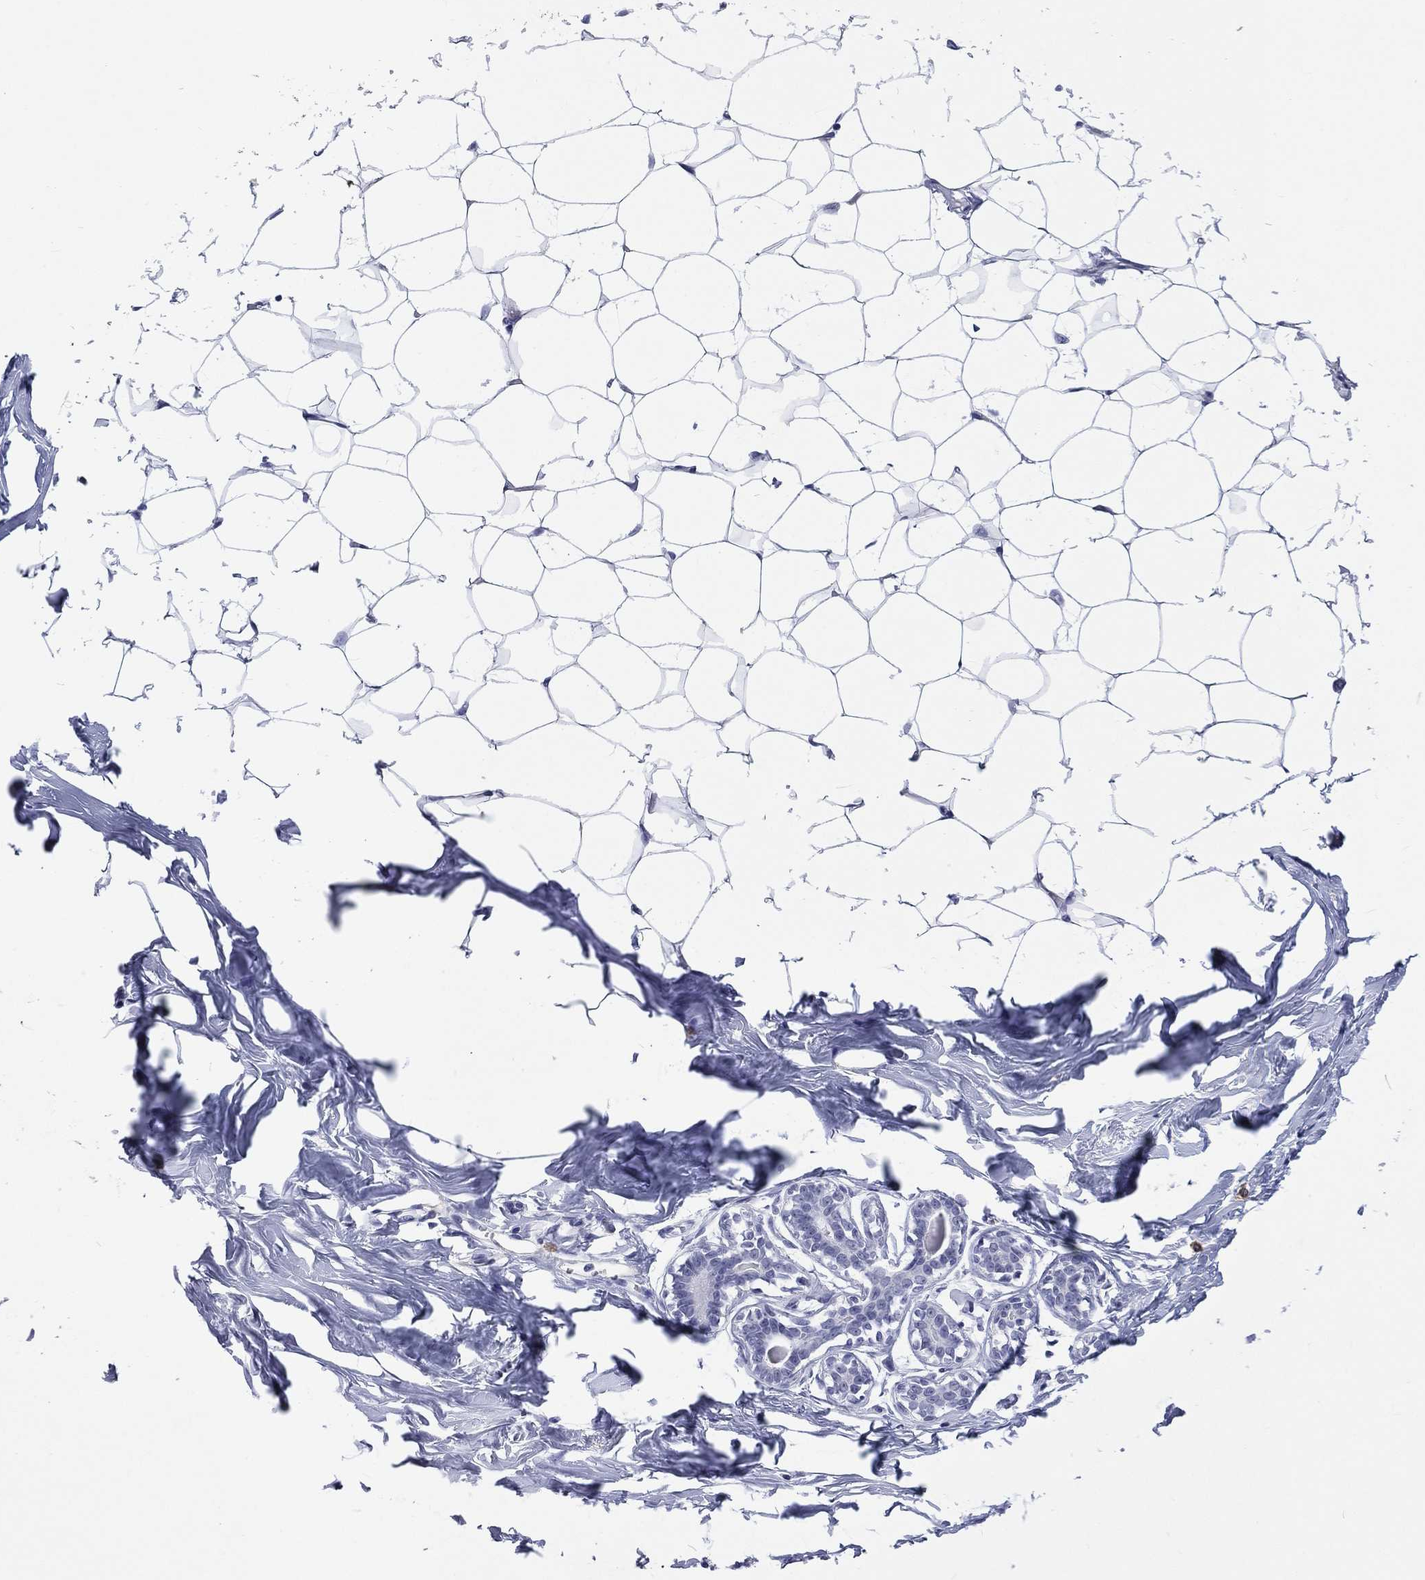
{"staining": {"intensity": "negative", "quantity": "none", "location": "none"}, "tissue": "breast", "cell_type": "Adipocytes", "image_type": "normal", "snomed": [{"axis": "morphology", "description": "Normal tissue, NOS"}, {"axis": "morphology", "description": "Lobular carcinoma, in situ"}, {"axis": "topography", "description": "Breast"}], "caption": "High magnification brightfield microscopy of benign breast stained with DAB (brown) and counterstained with hematoxylin (blue): adipocytes show no significant expression. (IHC, brightfield microscopy, high magnification).", "gene": "SSX1", "patient": {"sex": "female", "age": 35}}